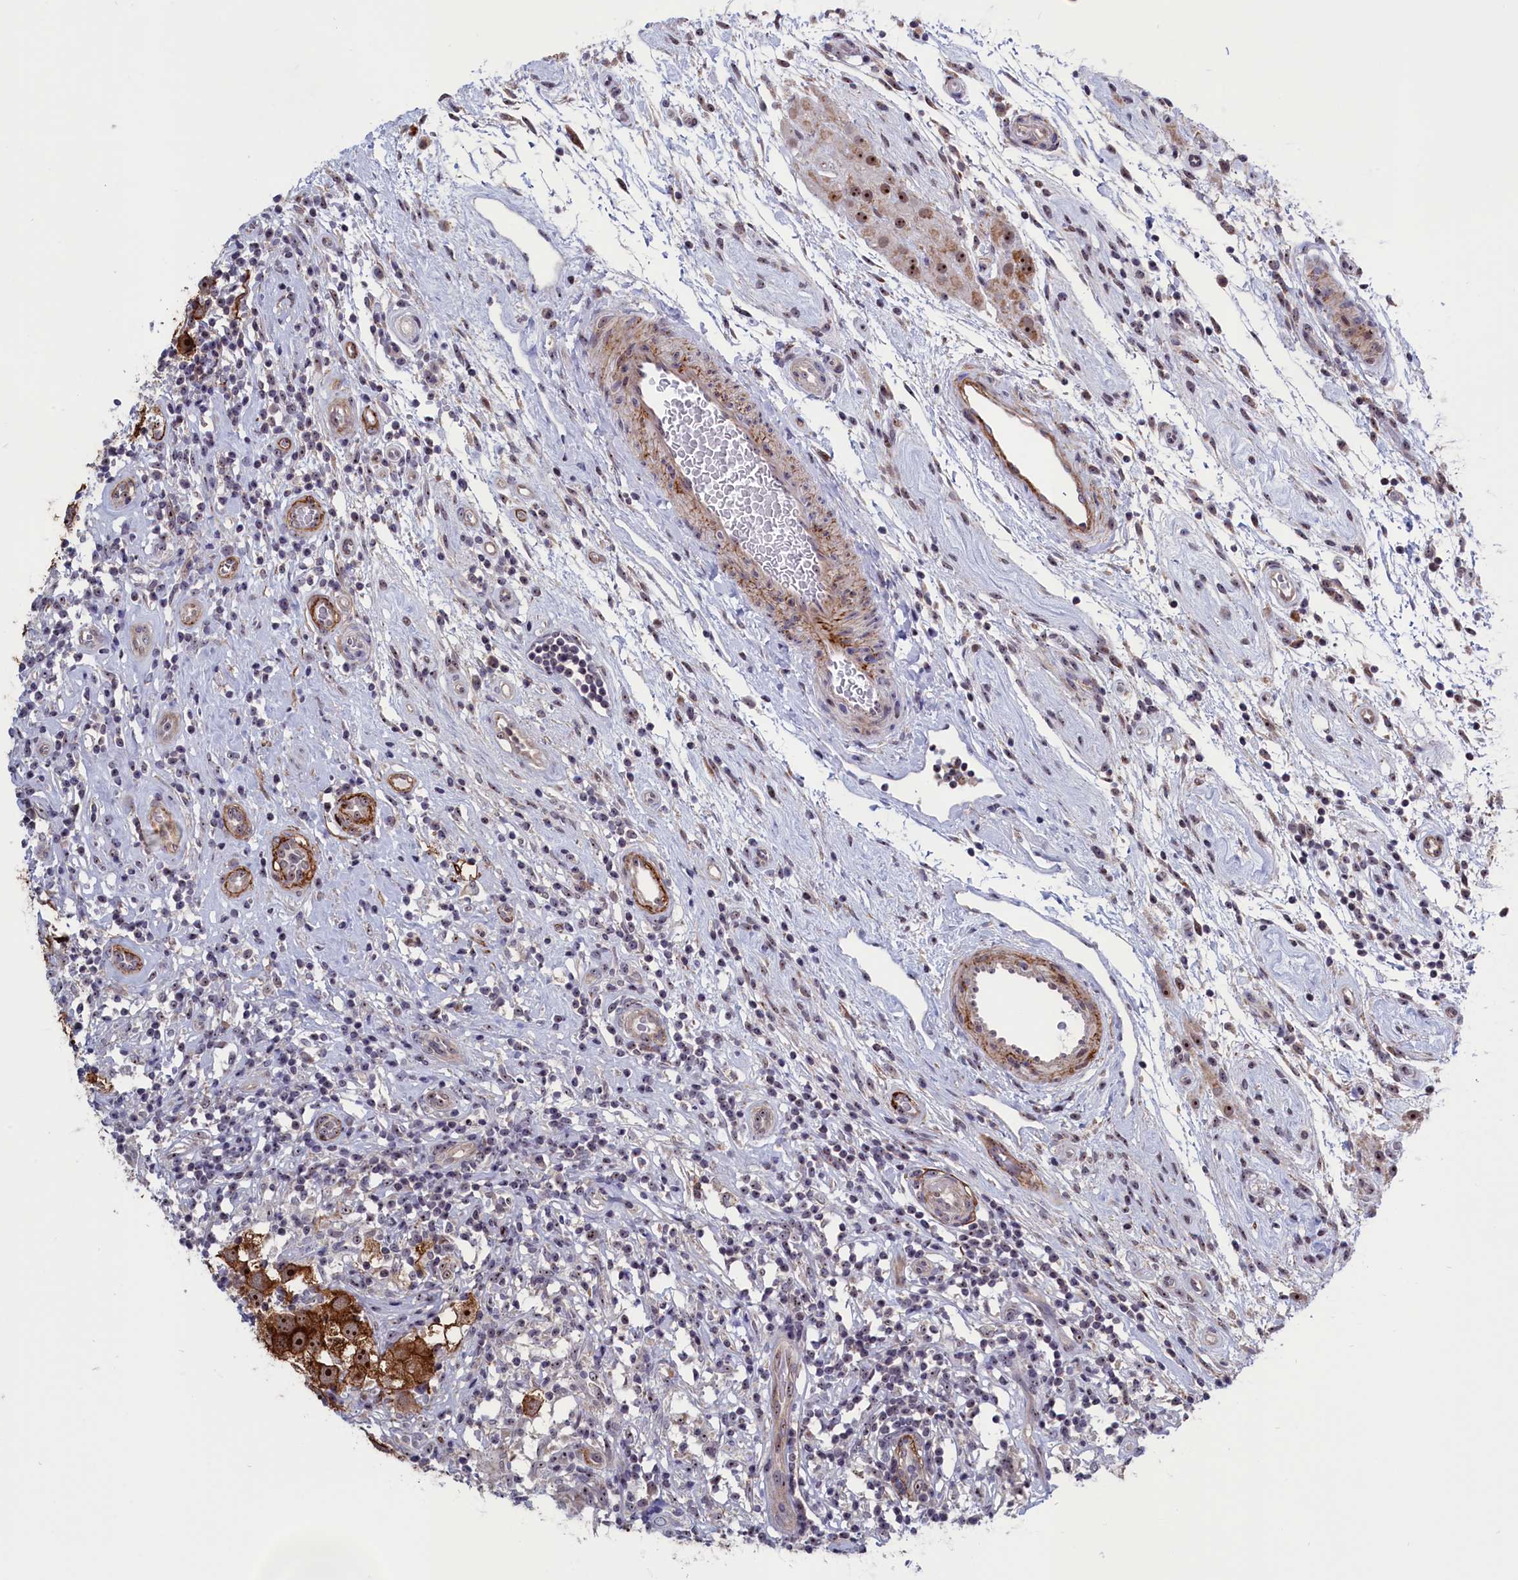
{"staining": {"intensity": "strong", "quantity": ">75%", "location": "cytoplasmic/membranous,nuclear"}, "tissue": "testis cancer", "cell_type": "Tumor cells", "image_type": "cancer", "snomed": [{"axis": "morphology", "description": "Seminoma, NOS"}, {"axis": "topography", "description": "Testis"}], "caption": "Protein expression analysis of human testis seminoma reveals strong cytoplasmic/membranous and nuclear expression in about >75% of tumor cells.", "gene": "PPAN", "patient": {"sex": "male", "age": 49}}